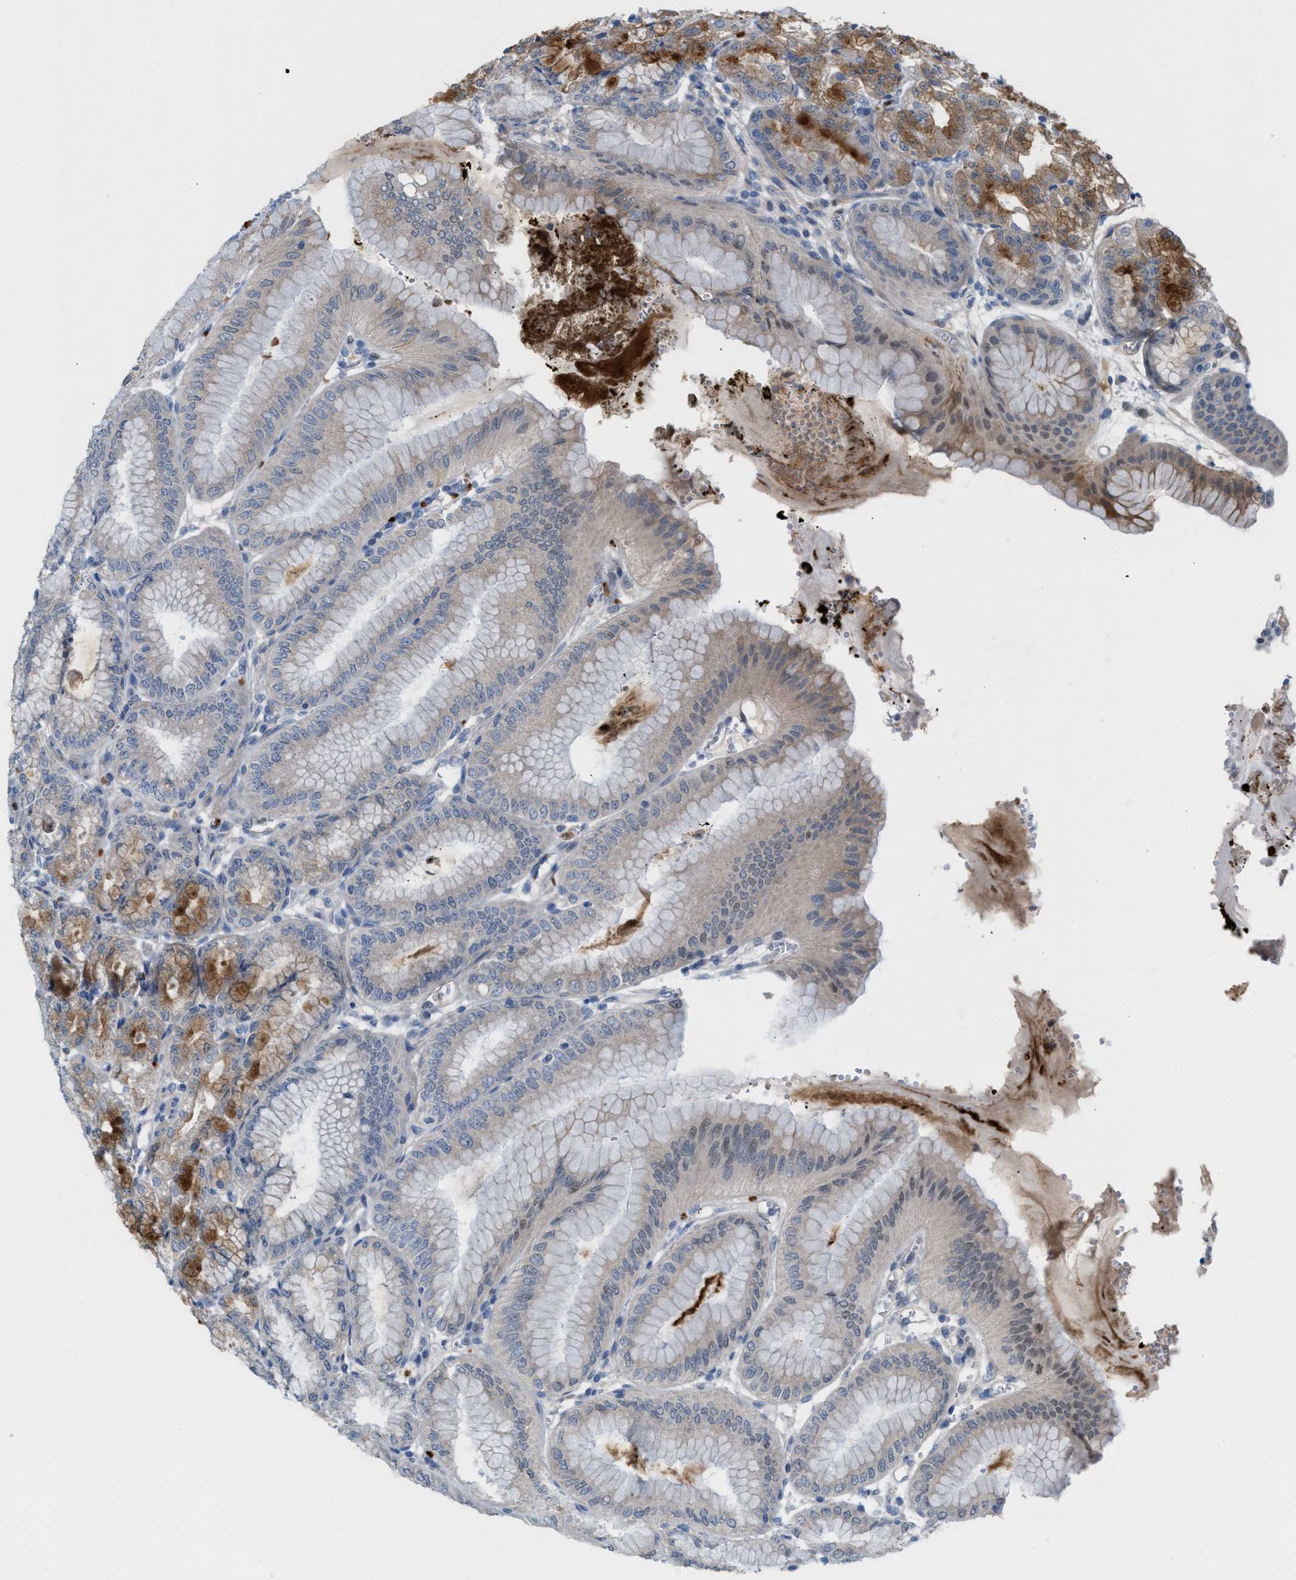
{"staining": {"intensity": "moderate", "quantity": "25%-75%", "location": "cytoplasmic/membranous,nuclear"}, "tissue": "stomach", "cell_type": "Glandular cells", "image_type": "normal", "snomed": [{"axis": "morphology", "description": "Normal tissue, NOS"}, {"axis": "topography", "description": "Stomach, lower"}], "caption": "Glandular cells demonstrate moderate cytoplasmic/membranous,nuclear positivity in approximately 25%-75% of cells in unremarkable stomach.", "gene": "PPM1D", "patient": {"sex": "male", "age": 71}}